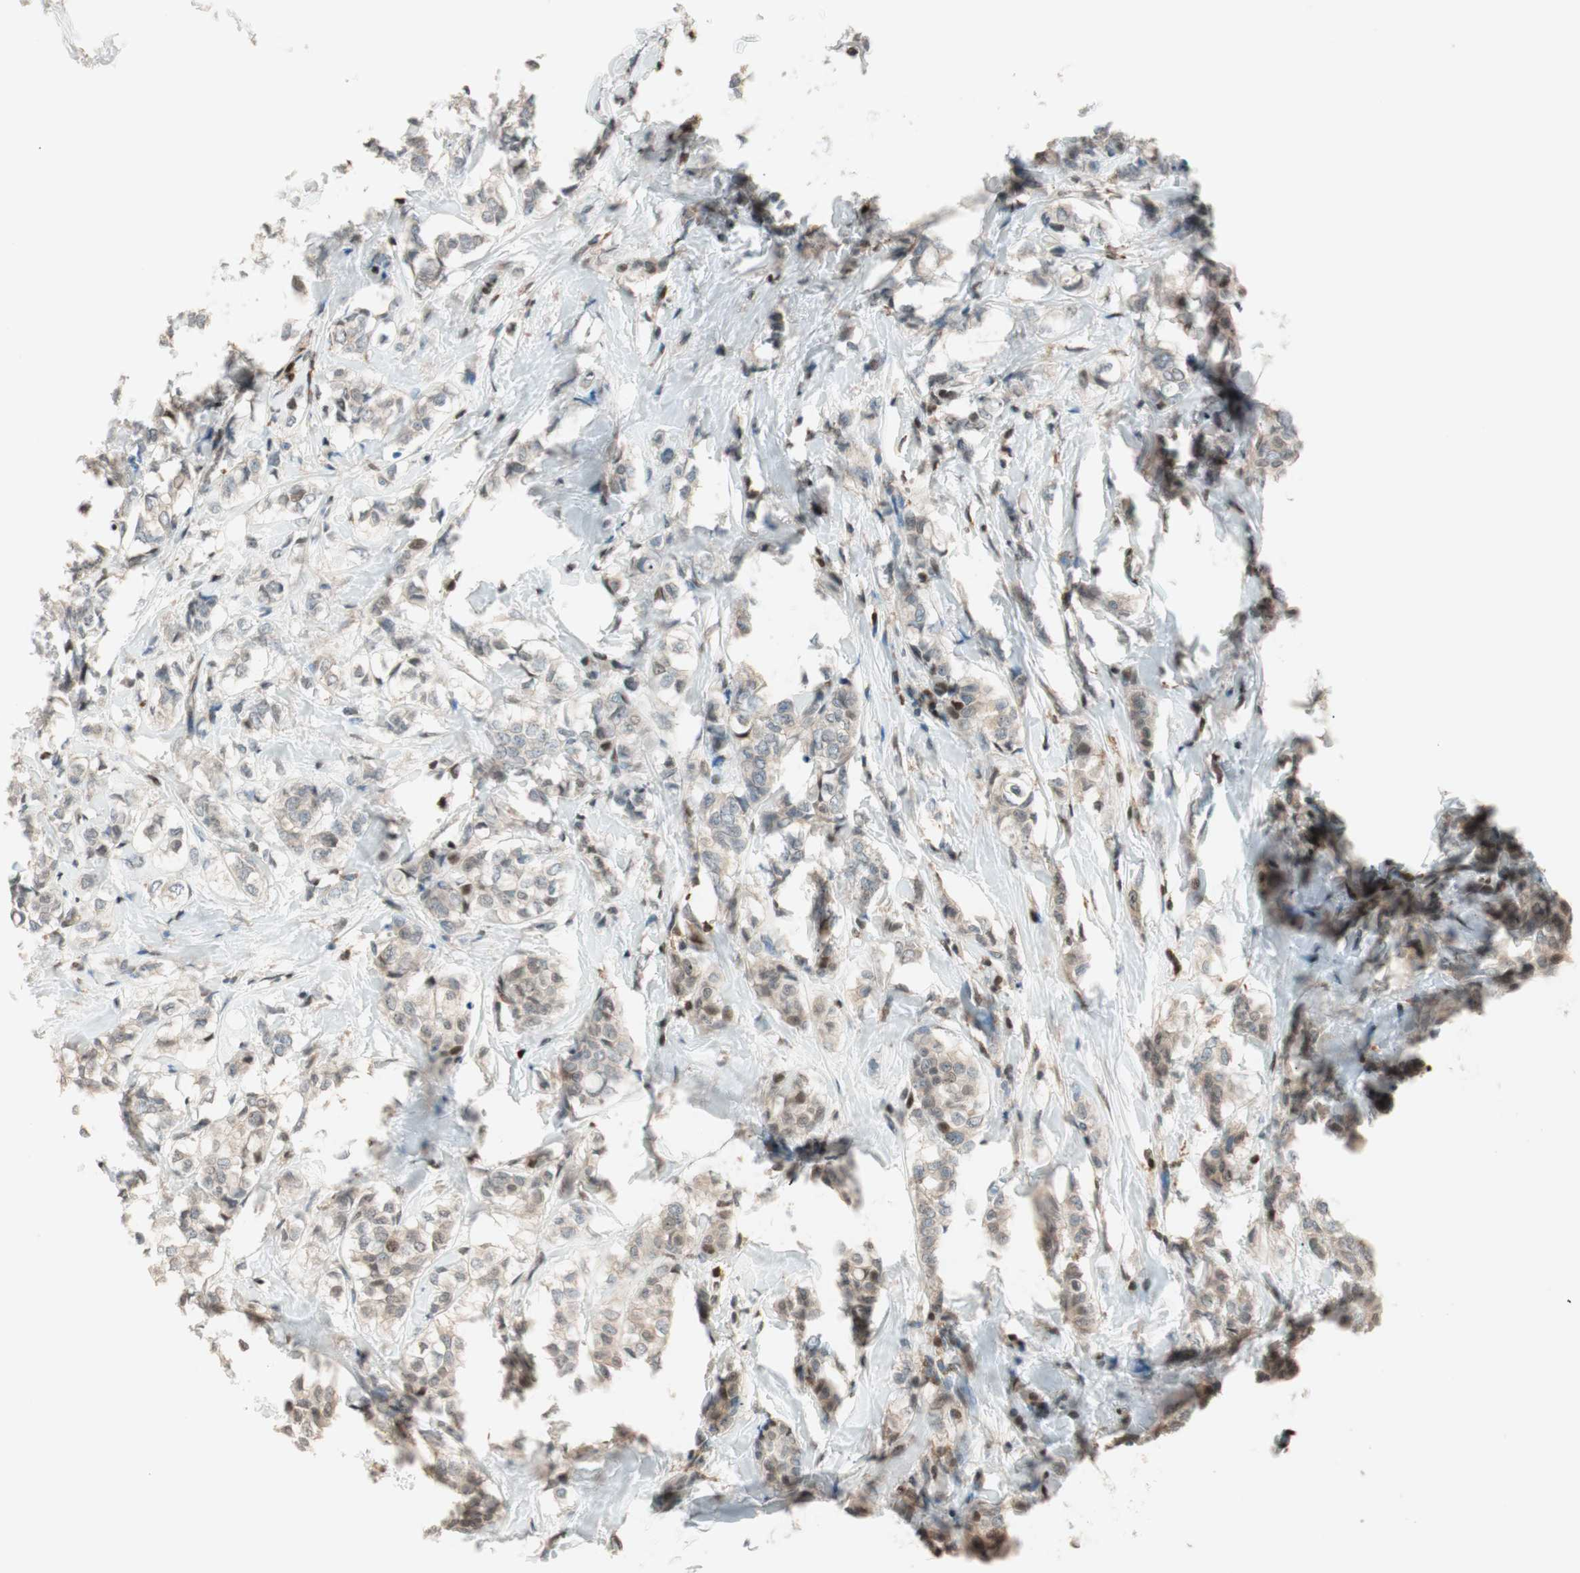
{"staining": {"intensity": "weak", "quantity": ">75%", "location": "cytoplasmic/membranous"}, "tissue": "breast cancer", "cell_type": "Tumor cells", "image_type": "cancer", "snomed": [{"axis": "morphology", "description": "Lobular carcinoma"}, {"axis": "topography", "description": "Breast"}], "caption": "This photomicrograph reveals immunohistochemistry staining of human lobular carcinoma (breast), with low weak cytoplasmic/membranous positivity in approximately >75% of tumor cells.", "gene": "BIN1", "patient": {"sex": "female", "age": 60}}